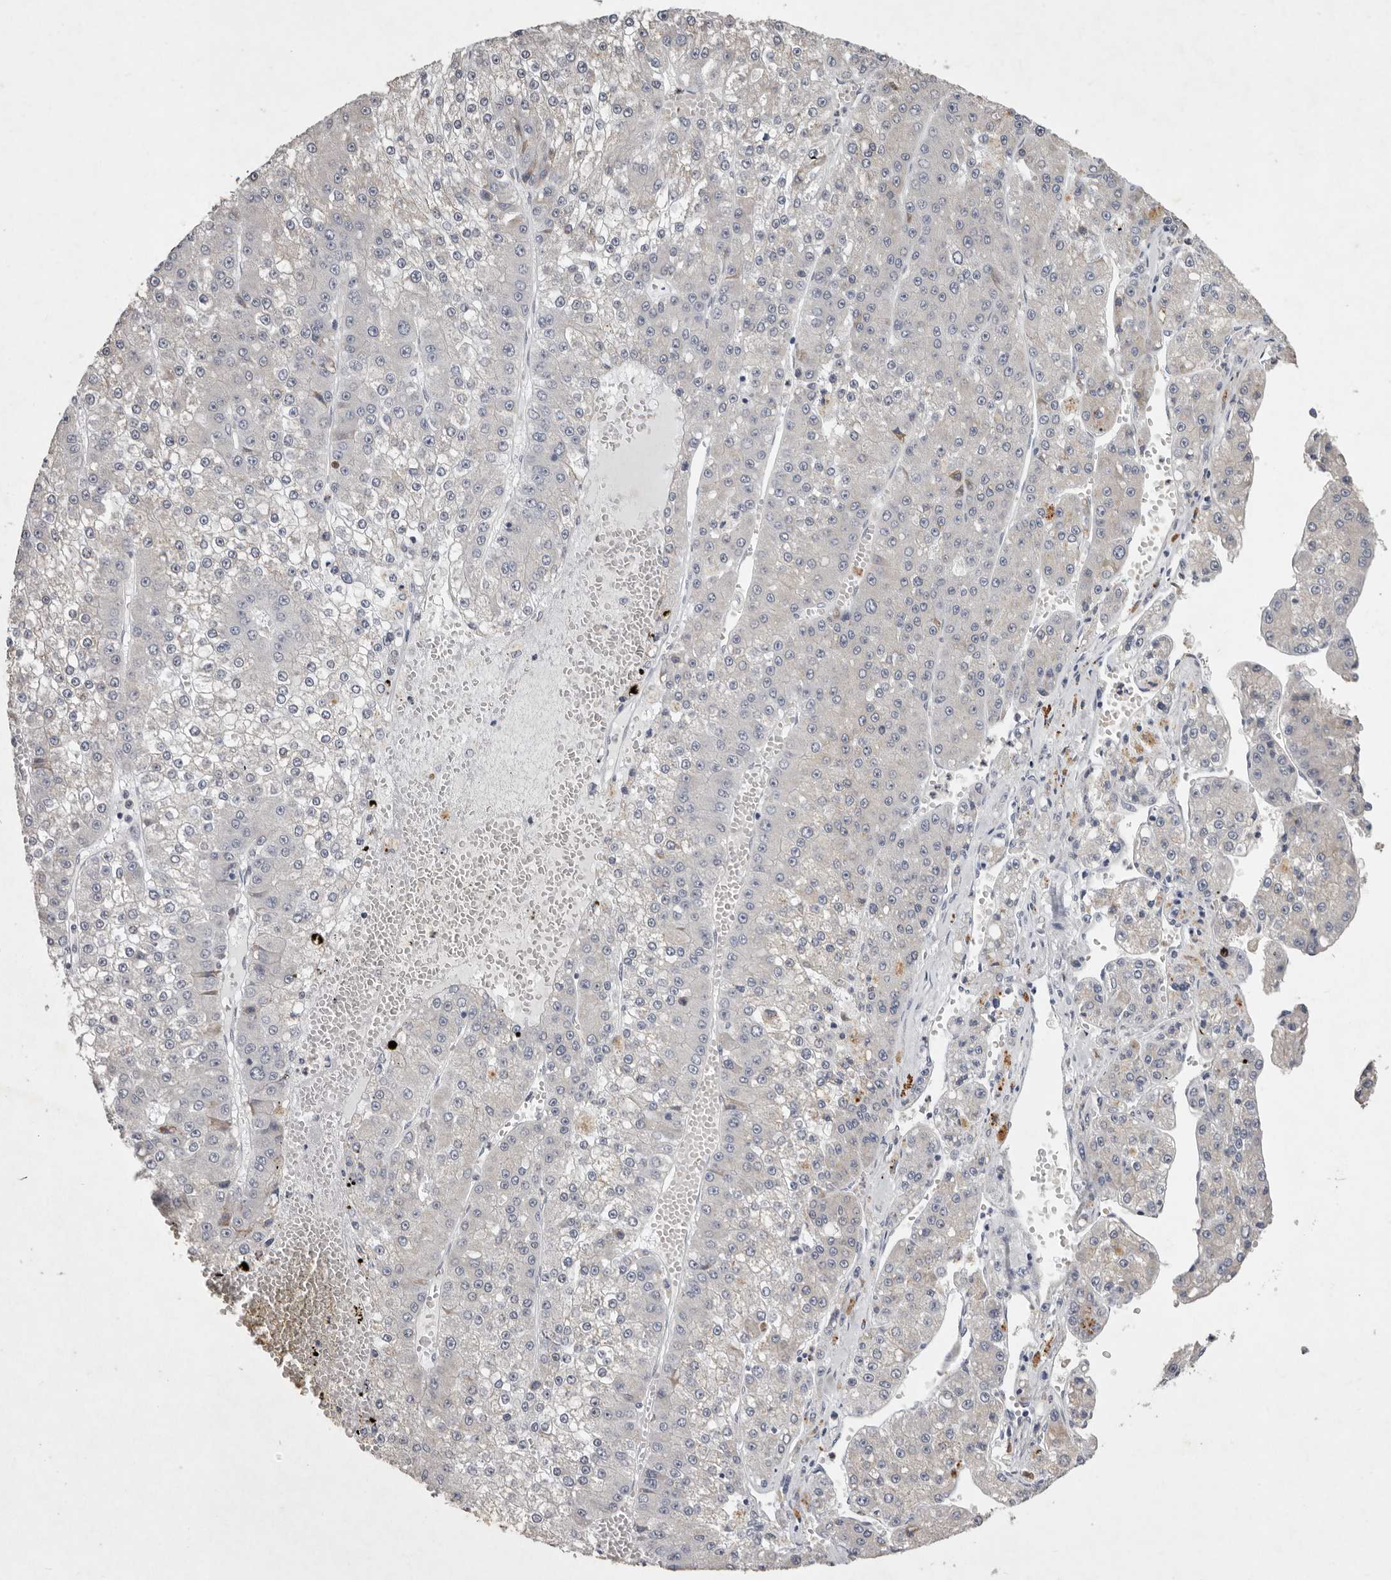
{"staining": {"intensity": "negative", "quantity": "none", "location": "none"}, "tissue": "liver cancer", "cell_type": "Tumor cells", "image_type": "cancer", "snomed": [{"axis": "morphology", "description": "Carcinoma, Hepatocellular, NOS"}, {"axis": "topography", "description": "Liver"}], "caption": "This photomicrograph is of liver hepatocellular carcinoma stained with immunohistochemistry to label a protein in brown with the nuclei are counter-stained blue. There is no staining in tumor cells.", "gene": "NKAIN4", "patient": {"sex": "female", "age": 73}}